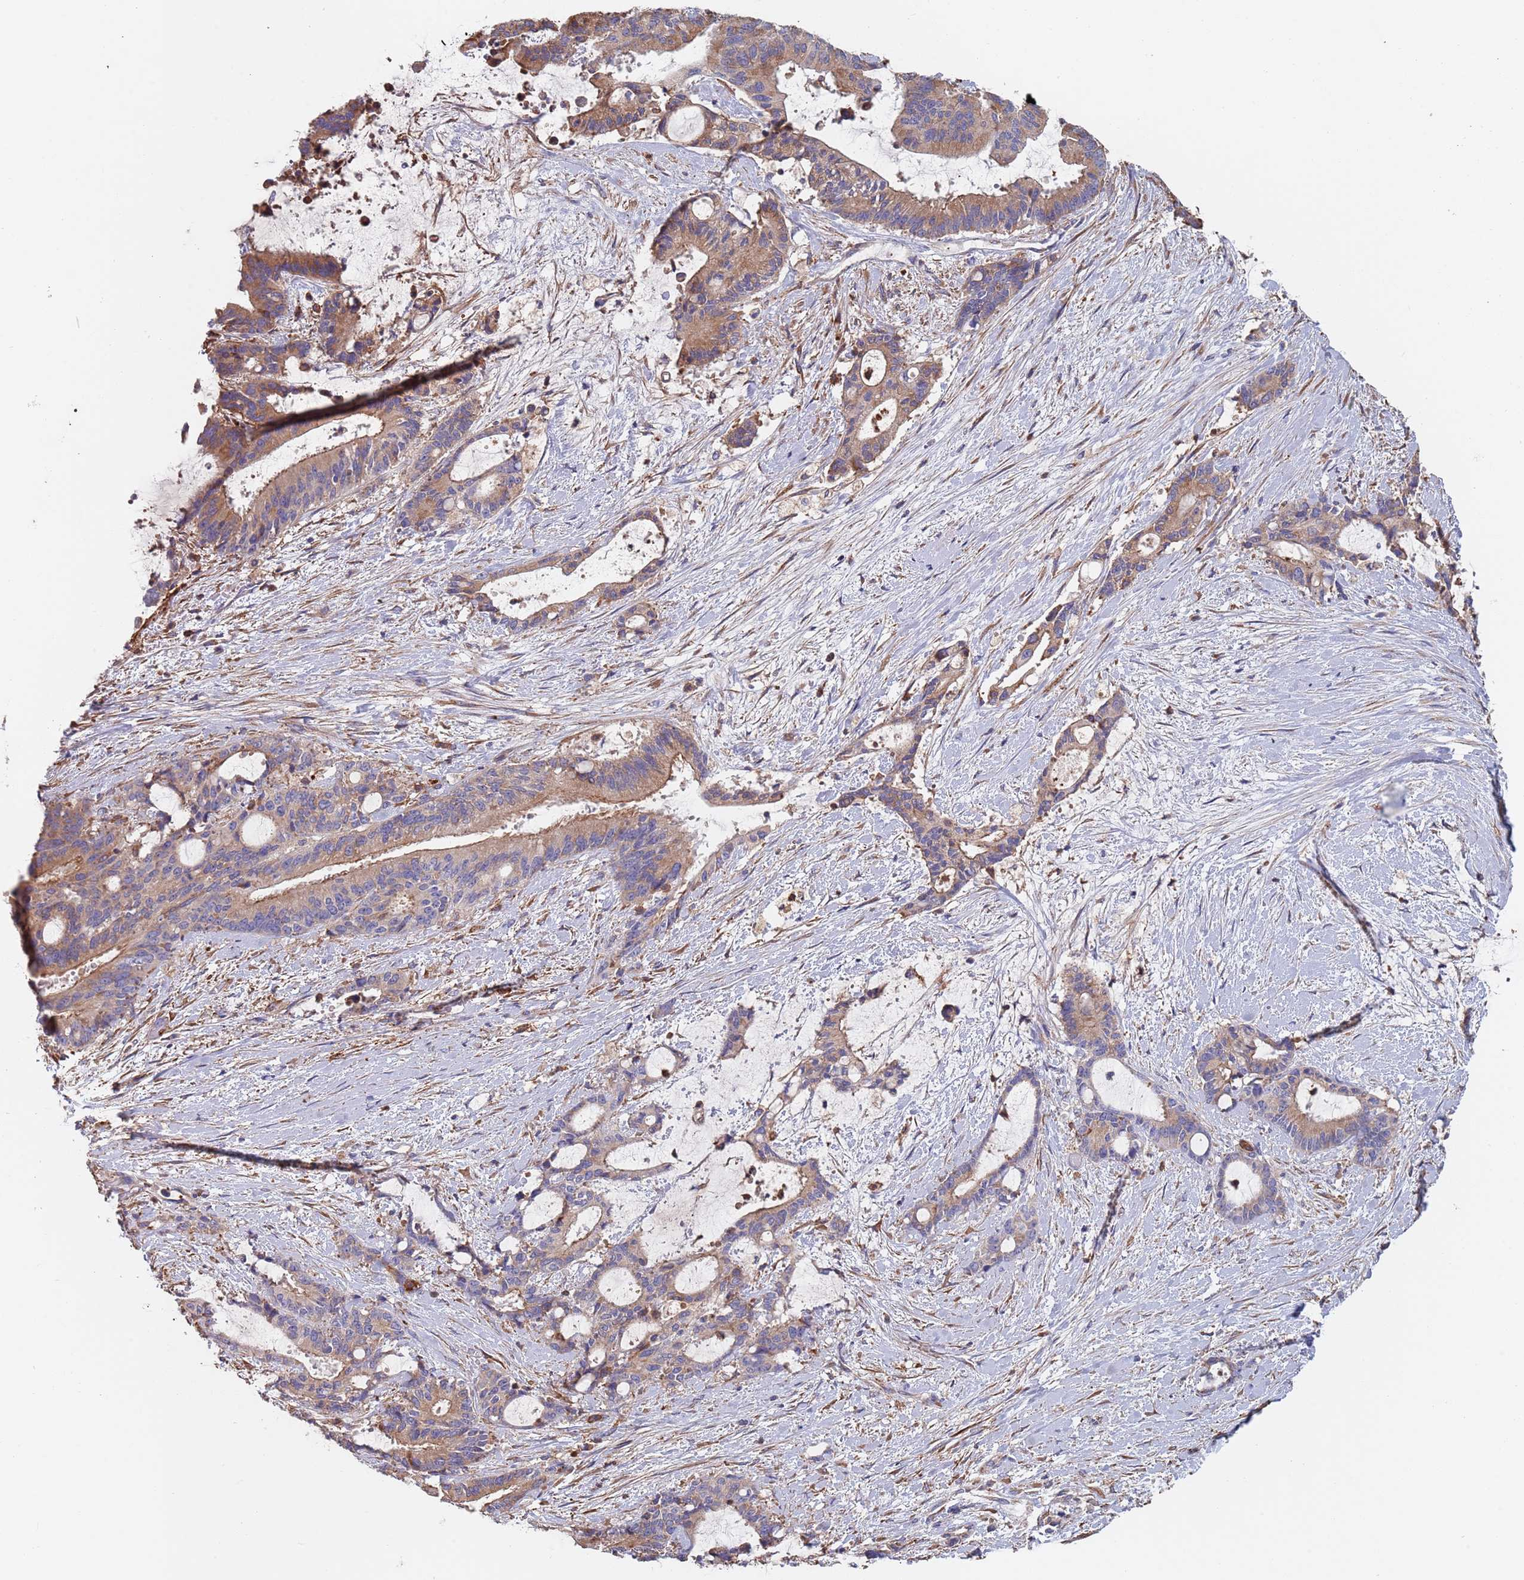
{"staining": {"intensity": "moderate", "quantity": ">75%", "location": "cytoplasmic/membranous"}, "tissue": "liver cancer", "cell_type": "Tumor cells", "image_type": "cancer", "snomed": [{"axis": "morphology", "description": "Normal tissue, NOS"}, {"axis": "morphology", "description": "Cholangiocarcinoma"}, {"axis": "topography", "description": "Liver"}, {"axis": "topography", "description": "Peripheral nerve tissue"}], "caption": "High-magnification brightfield microscopy of liver cancer (cholangiocarcinoma) stained with DAB (3,3'-diaminobenzidine) (brown) and counterstained with hematoxylin (blue). tumor cells exhibit moderate cytoplasmic/membranous expression is seen in about>75% of cells.", "gene": "DCUN1D3", "patient": {"sex": "female", "age": 73}}